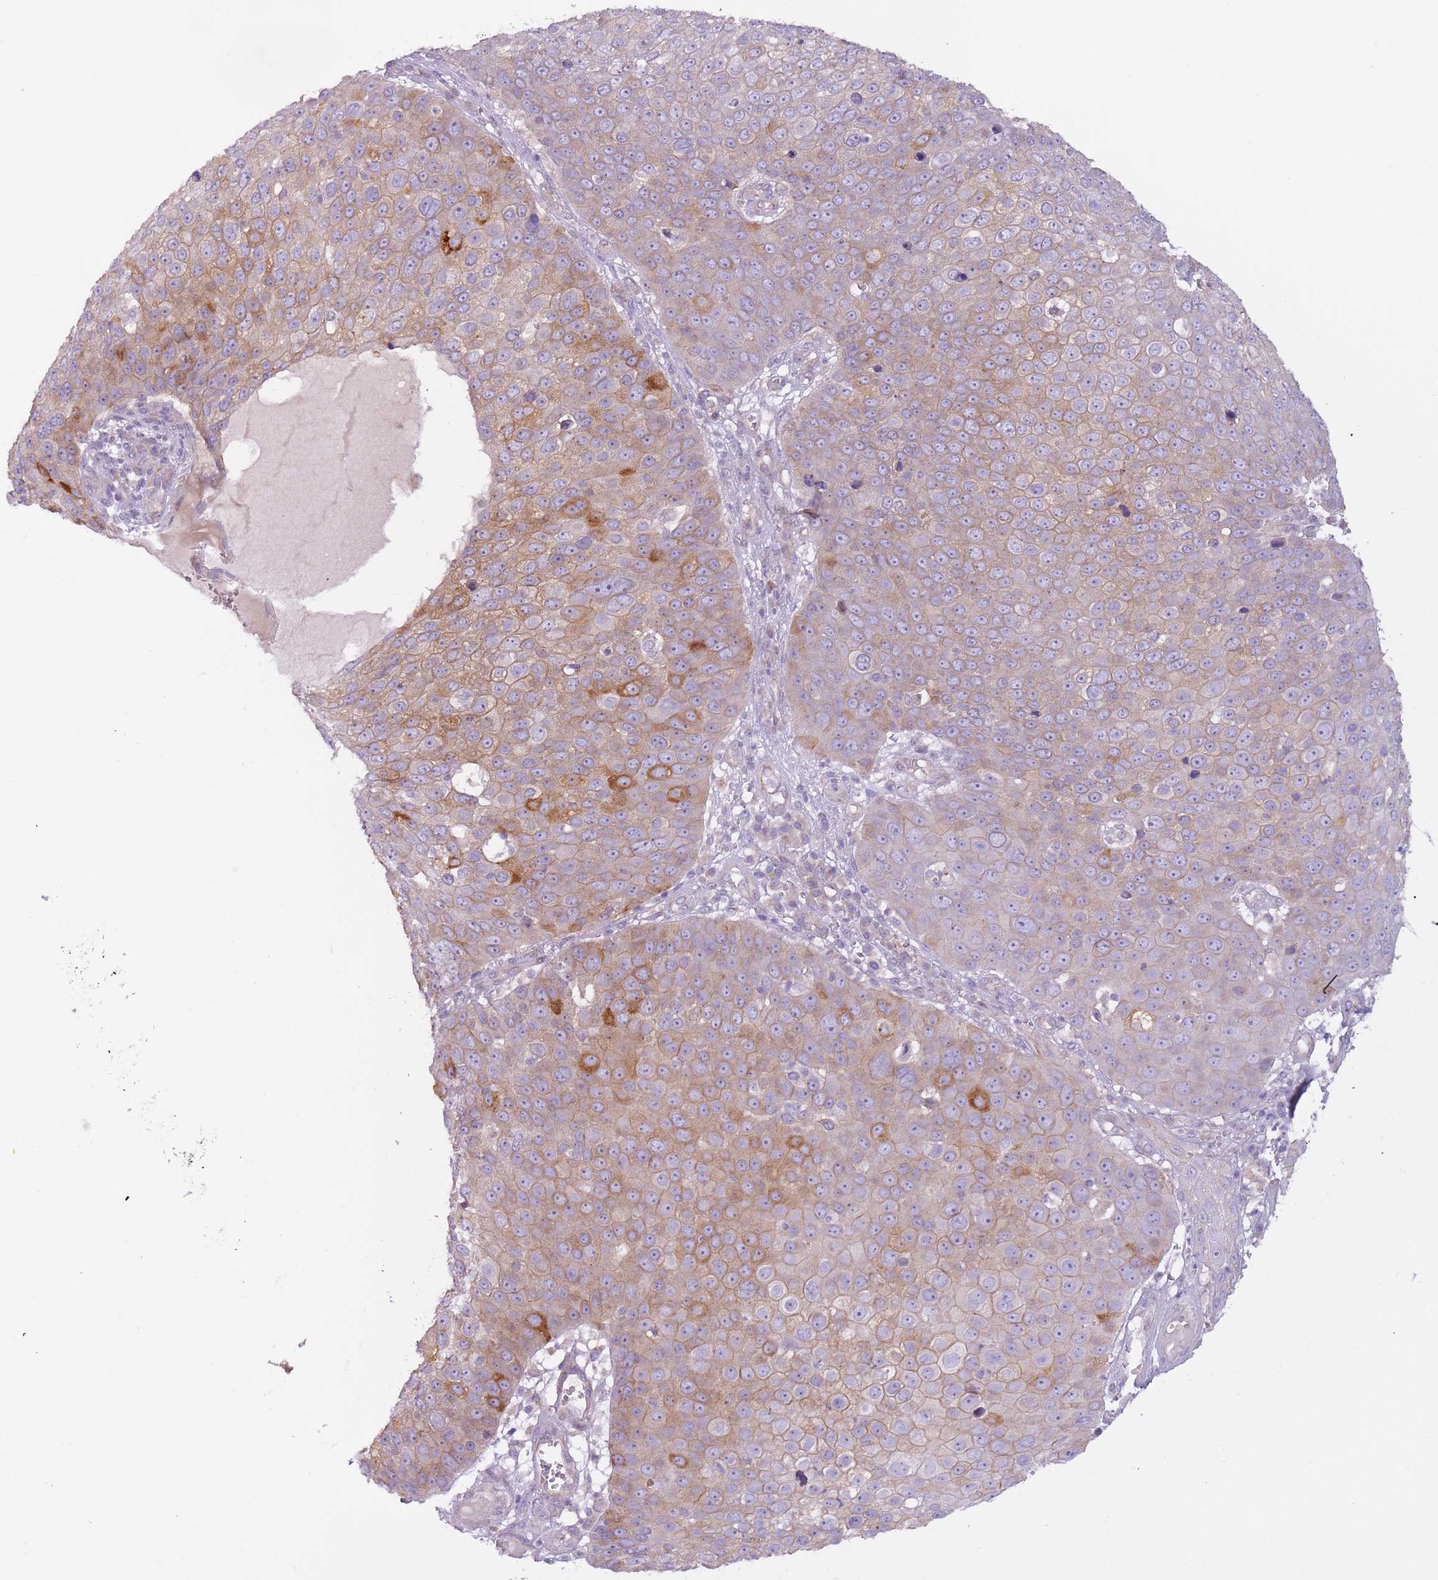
{"staining": {"intensity": "moderate", "quantity": "<25%", "location": "cytoplasmic/membranous"}, "tissue": "skin cancer", "cell_type": "Tumor cells", "image_type": "cancer", "snomed": [{"axis": "morphology", "description": "Squamous cell carcinoma, NOS"}, {"axis": "topography", "description": "Skin"}], "caption": "Moderate cytoplasmic/membranous staining for a protein is seen in approximately <25% of tumor cells of squamous cell carcinoma (skin) using immunohistochemistry.", "gene": "MRO", "patient": {"sex": "male", "age": 71}}